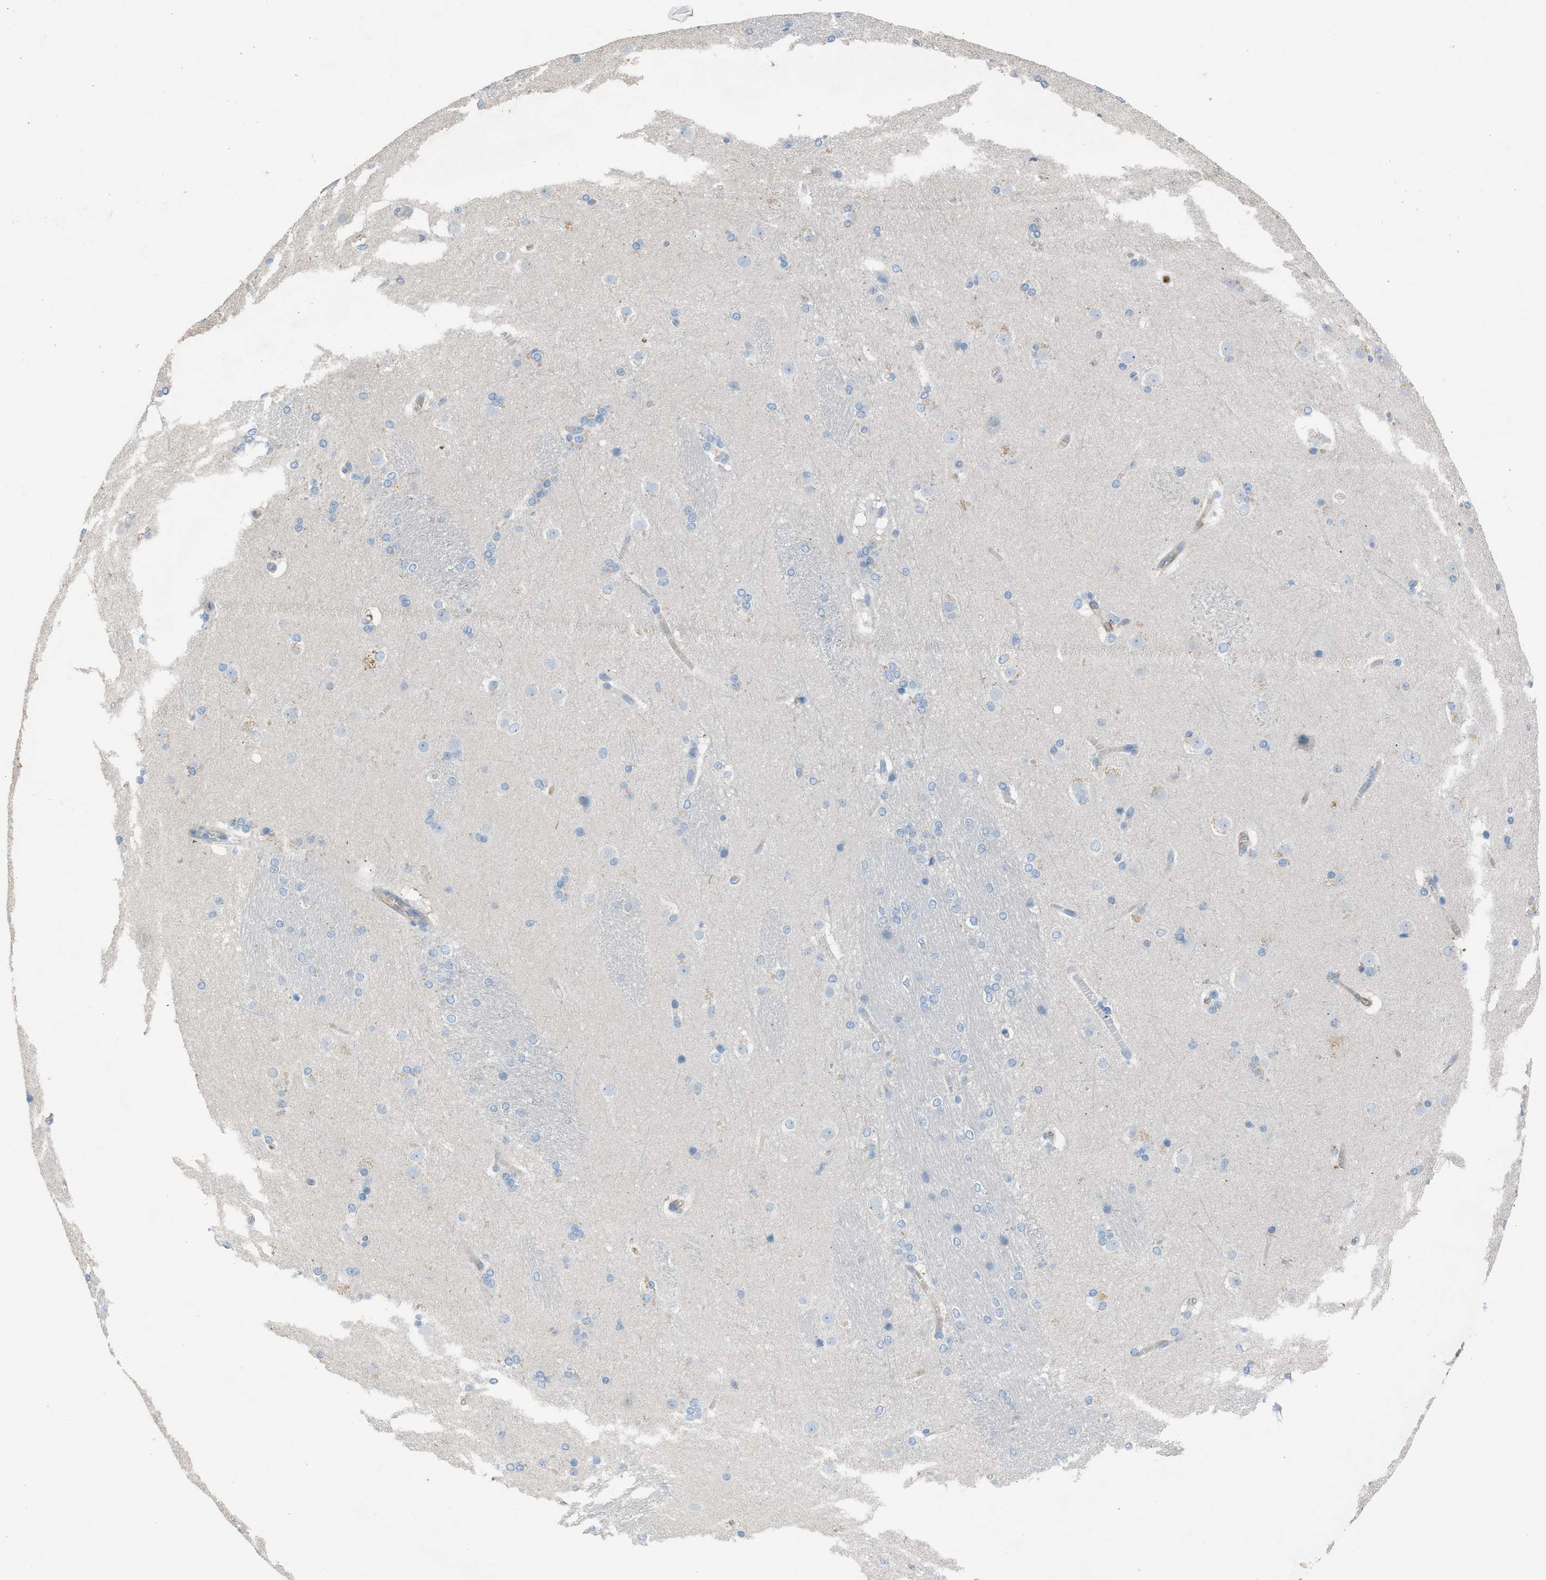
{"staining": {"intensity": "negative", "quantity": "none", "location": "none"}, "tissue": "caudate", "cell_type": "Glial cells", "image_type": "normal", "snomed": [{"axis": "morphology", "description": "Normal tissue, NOS"}, {"axis": "topography", "description": "Lateral ventricle wall"}], "caption": "This is an immunohistochemistry histopathology image of normal caudate. There is no staining in glial cells.", "gene": "DYSF", "patient": {"sex": "female", "age": 19}}